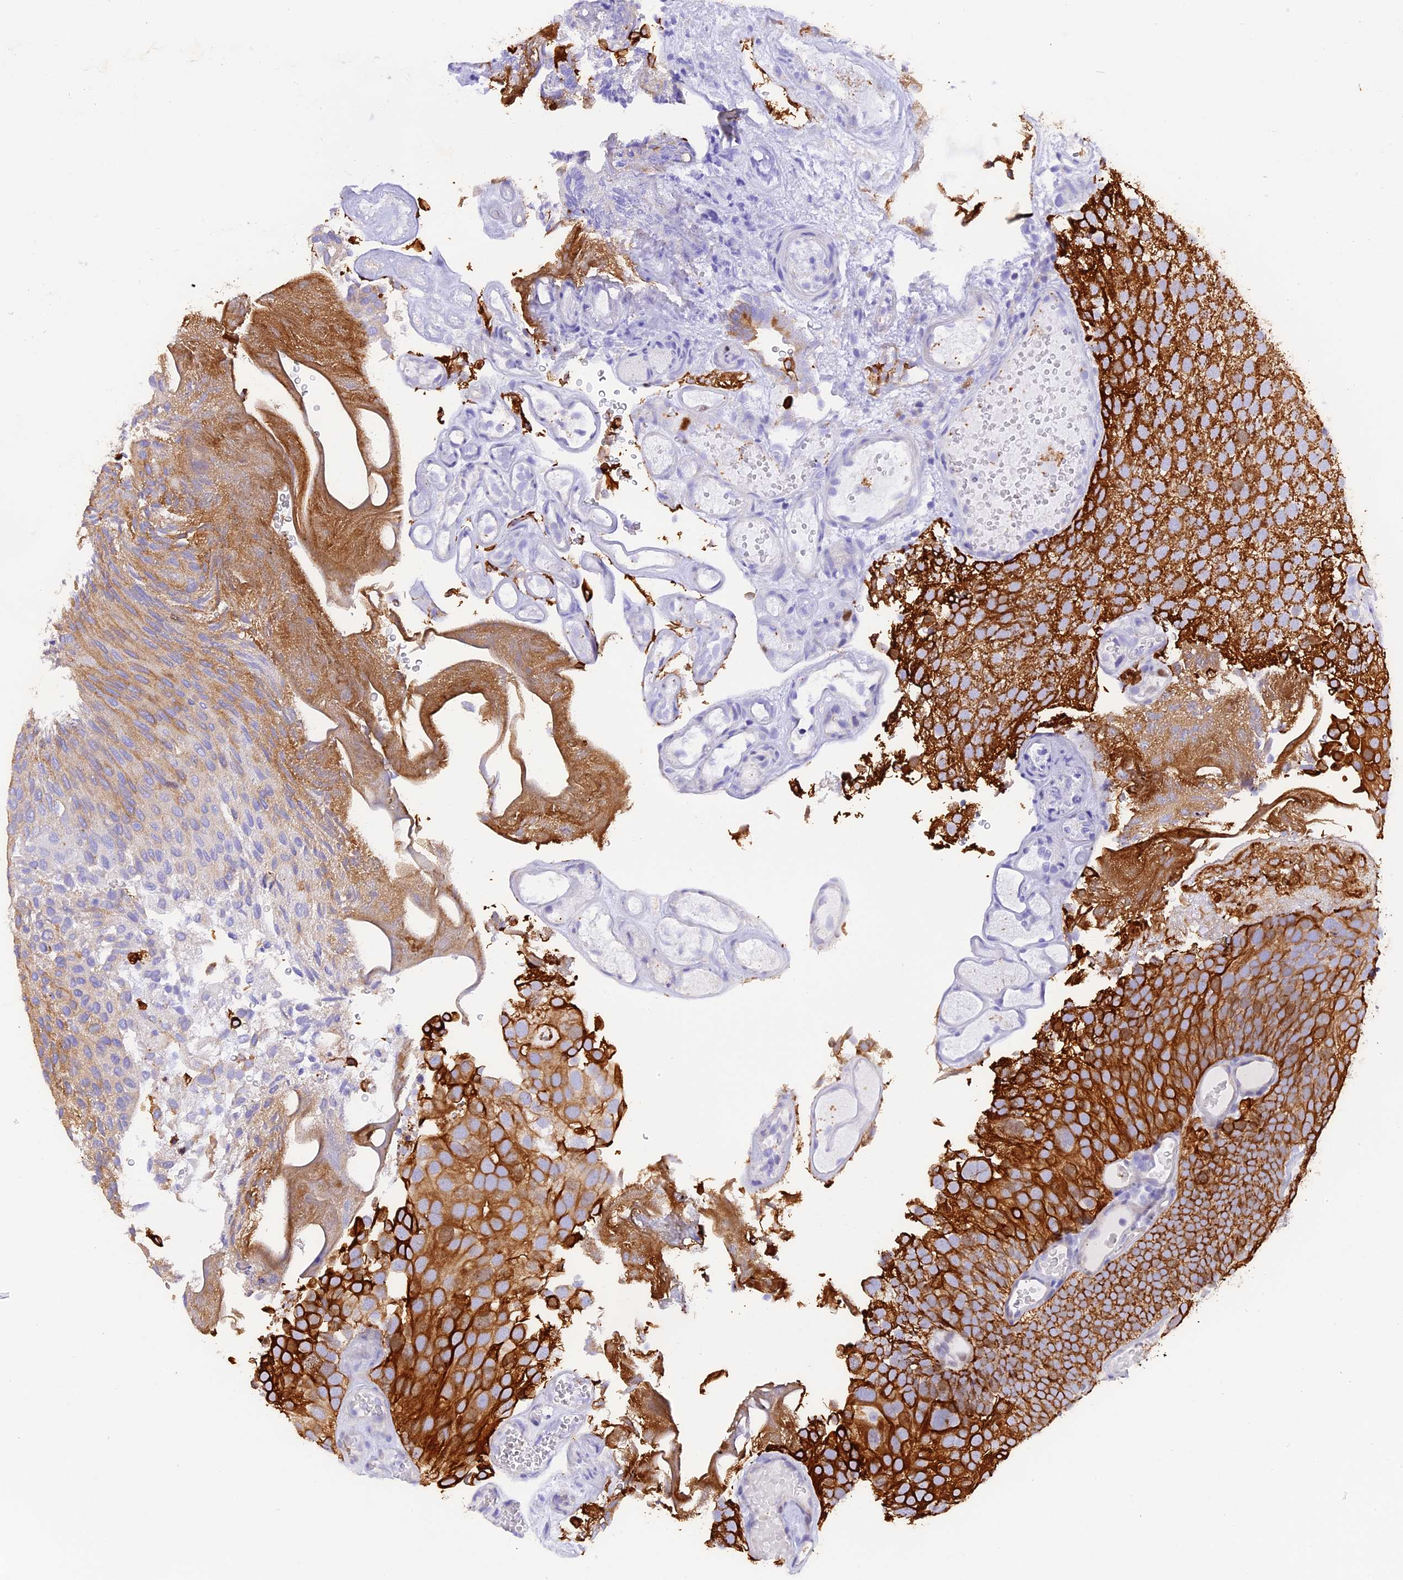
{"staining": {"intensity": "strong", "quantity": ">75%", "location": "cytoplasmic/membranous"}, "tissue": "urothelial cancer", "cell_type": "Tumor cells", "image_type": "cancer", "snomed": [{"axis": "morphology", "description": "Urothelial carcinoma, Low grade"}, {"axis": "topography", "description": "Urinary bladder"}], "caption": "Immunohistochemical staining of human urothelial carcinoma (low-grade) reveals high levels of strong cytoplasmic/membranous expression in approximately >75% of tumor cells.", "gene": "PKIA", "patient": {"sex": "male", "age": 78}}